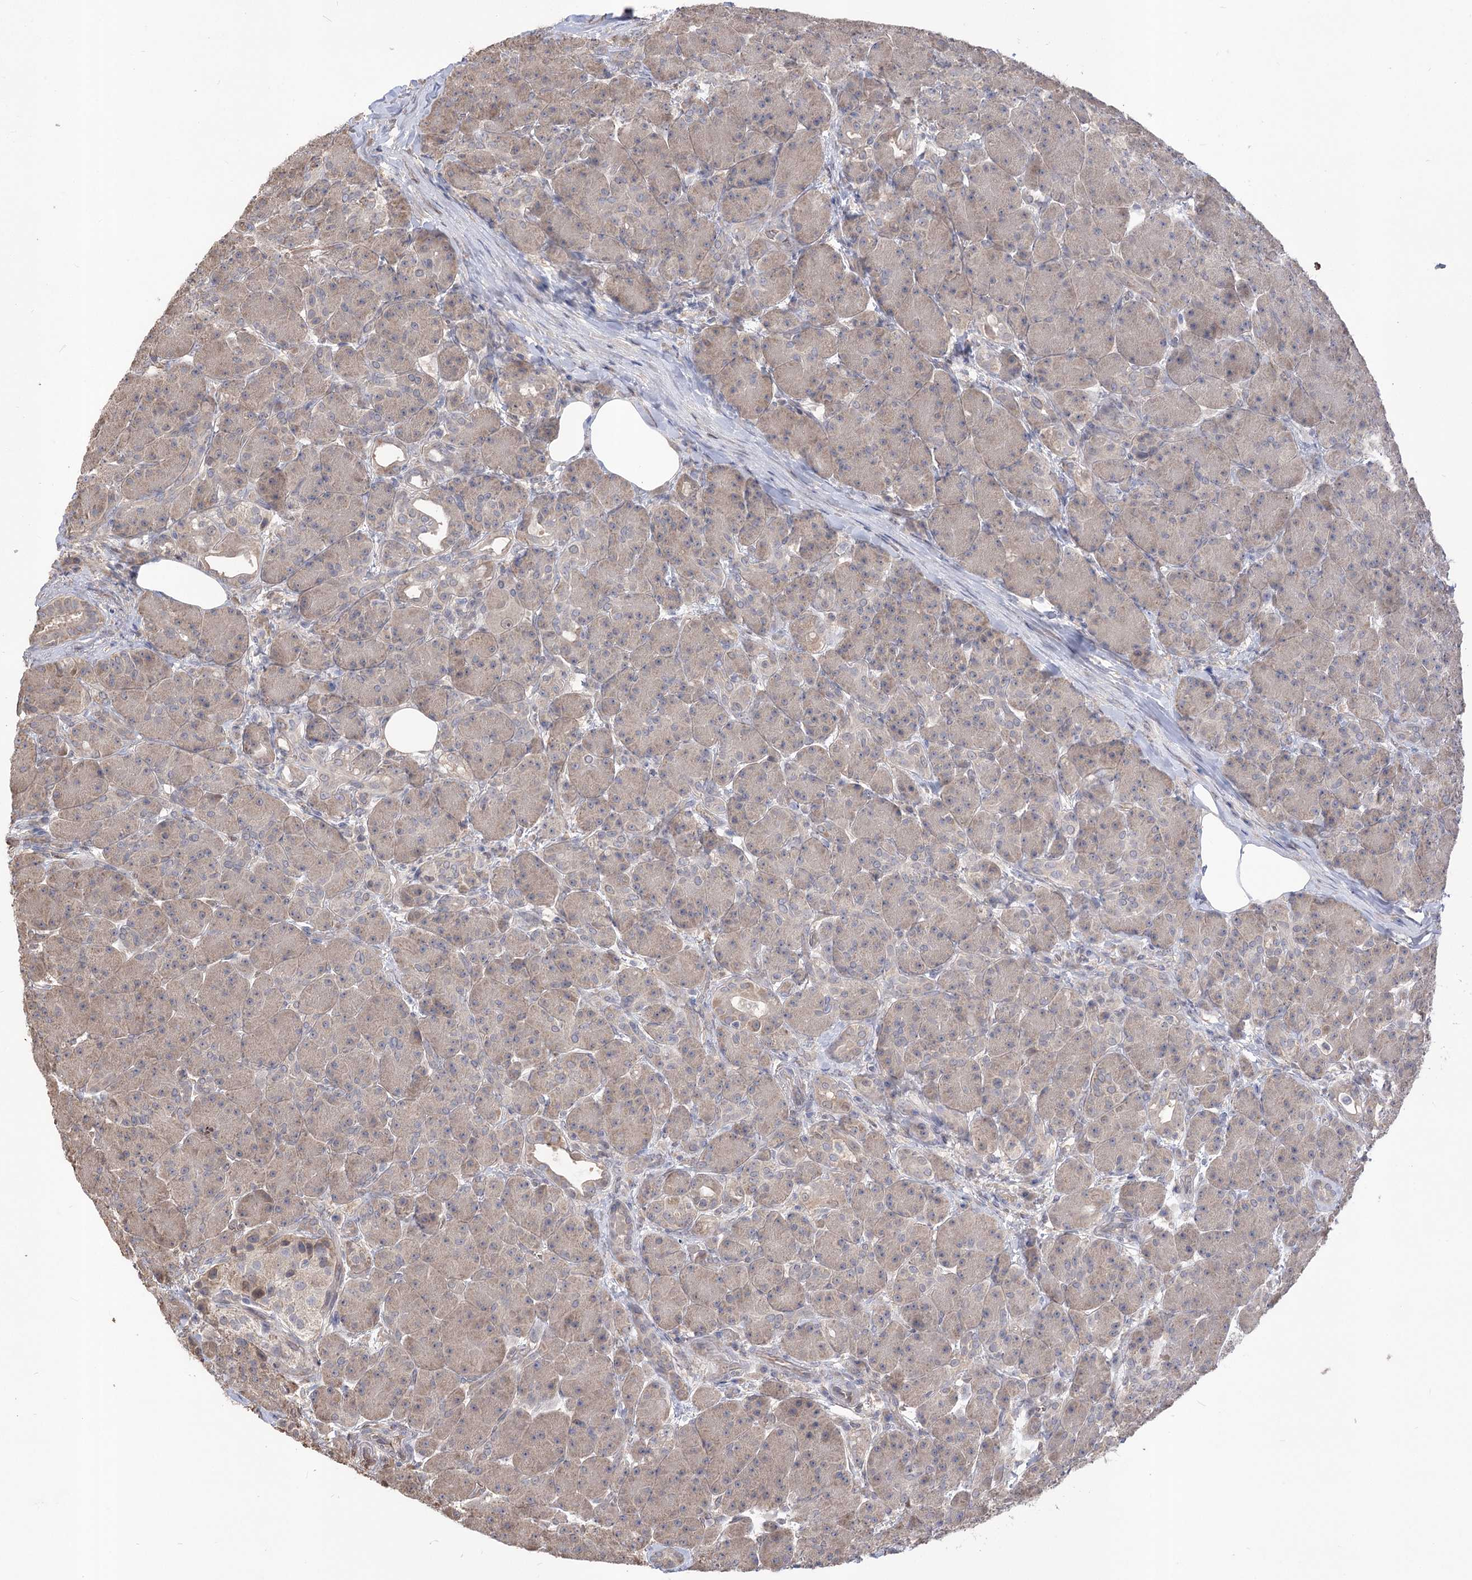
{"staining": {"intensity": "moderate", "quantity": "25%-75%", "location": "cytoplasmic/membranous"}, "tissue": "pancreas", "cell_type": "Exocrine glandular cells", "image_type": "normal", "snomed": [{"axis": "morphology", "description": "Normal tissue, NOS"}, {"axis": "topography", "description": "Pancreas"}], "caption": "IHC photomicrograph of benign pancreas: pancreas stained using immunohistochemistry displays medium levels of moderate protein expression localized specifically in the cytoplasmic/membranous of exocrine glandular cells, appearing as a cytoplasmic/membranous brown color.", "gene": "R3HDM2", "patient": {"sex": "male", "age": 63}}